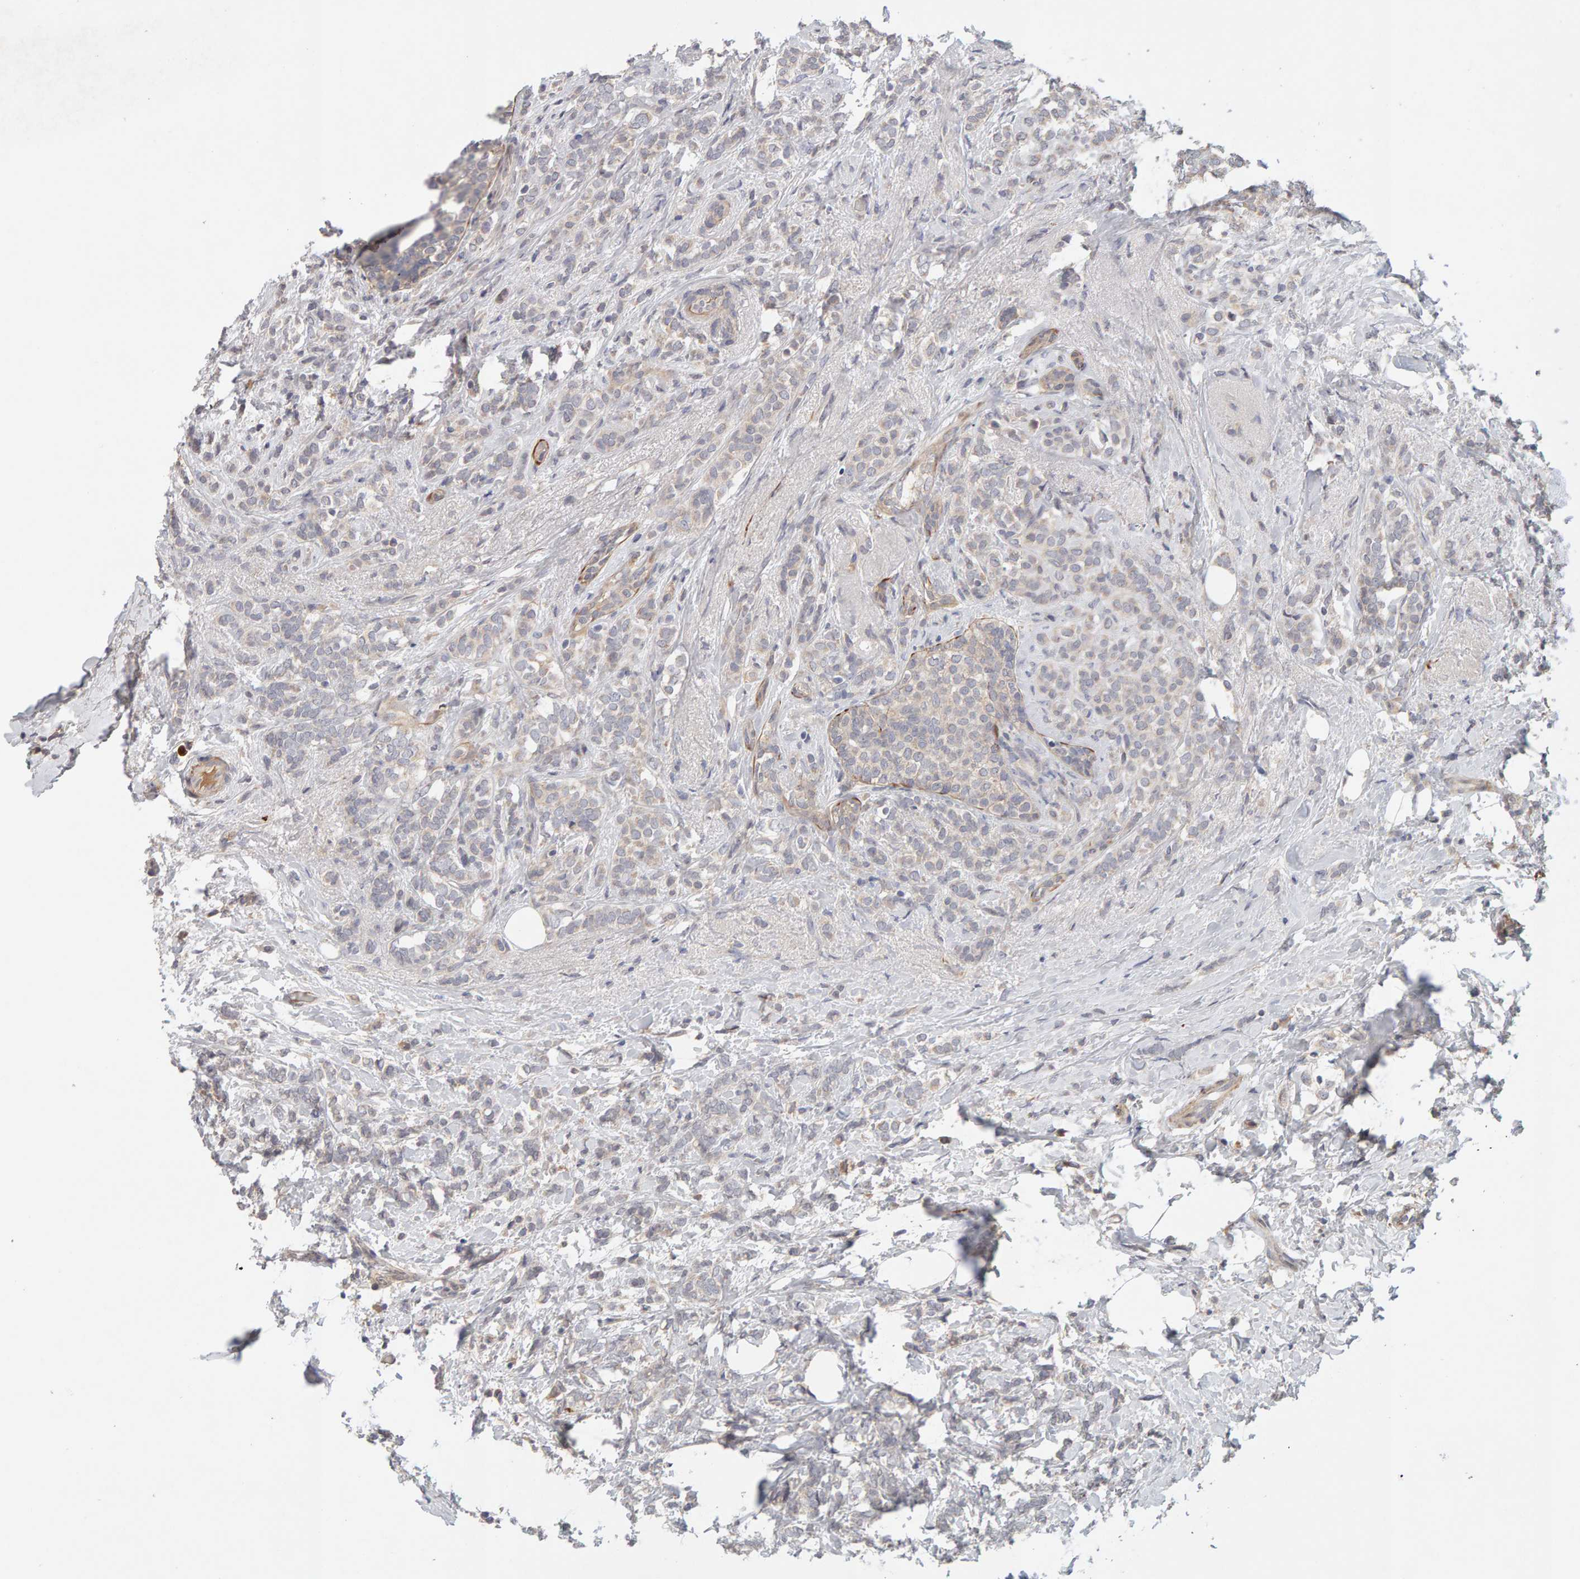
{"staining": {"intensity": "weak", "quantity": "25%-75%", "location": "cytoplasmic/membranous"}, "tissue": "breast cancer", "cell_type": "Tumor cells", "image_type": "cancer", "snomed": [{"axis": "morphology", "description": "Lobular carcinoma"}, {"axis": "topography", "description": "Breast"}], "caption": "Protein staining by IHC exhibits weak cytoplasmic/membranous staining in about 25%-75% of tumor cells in breast cancer (lobular carcinoma).", "gene": "NUDCD1", "patient": {"sex": "female", "age": 50}}